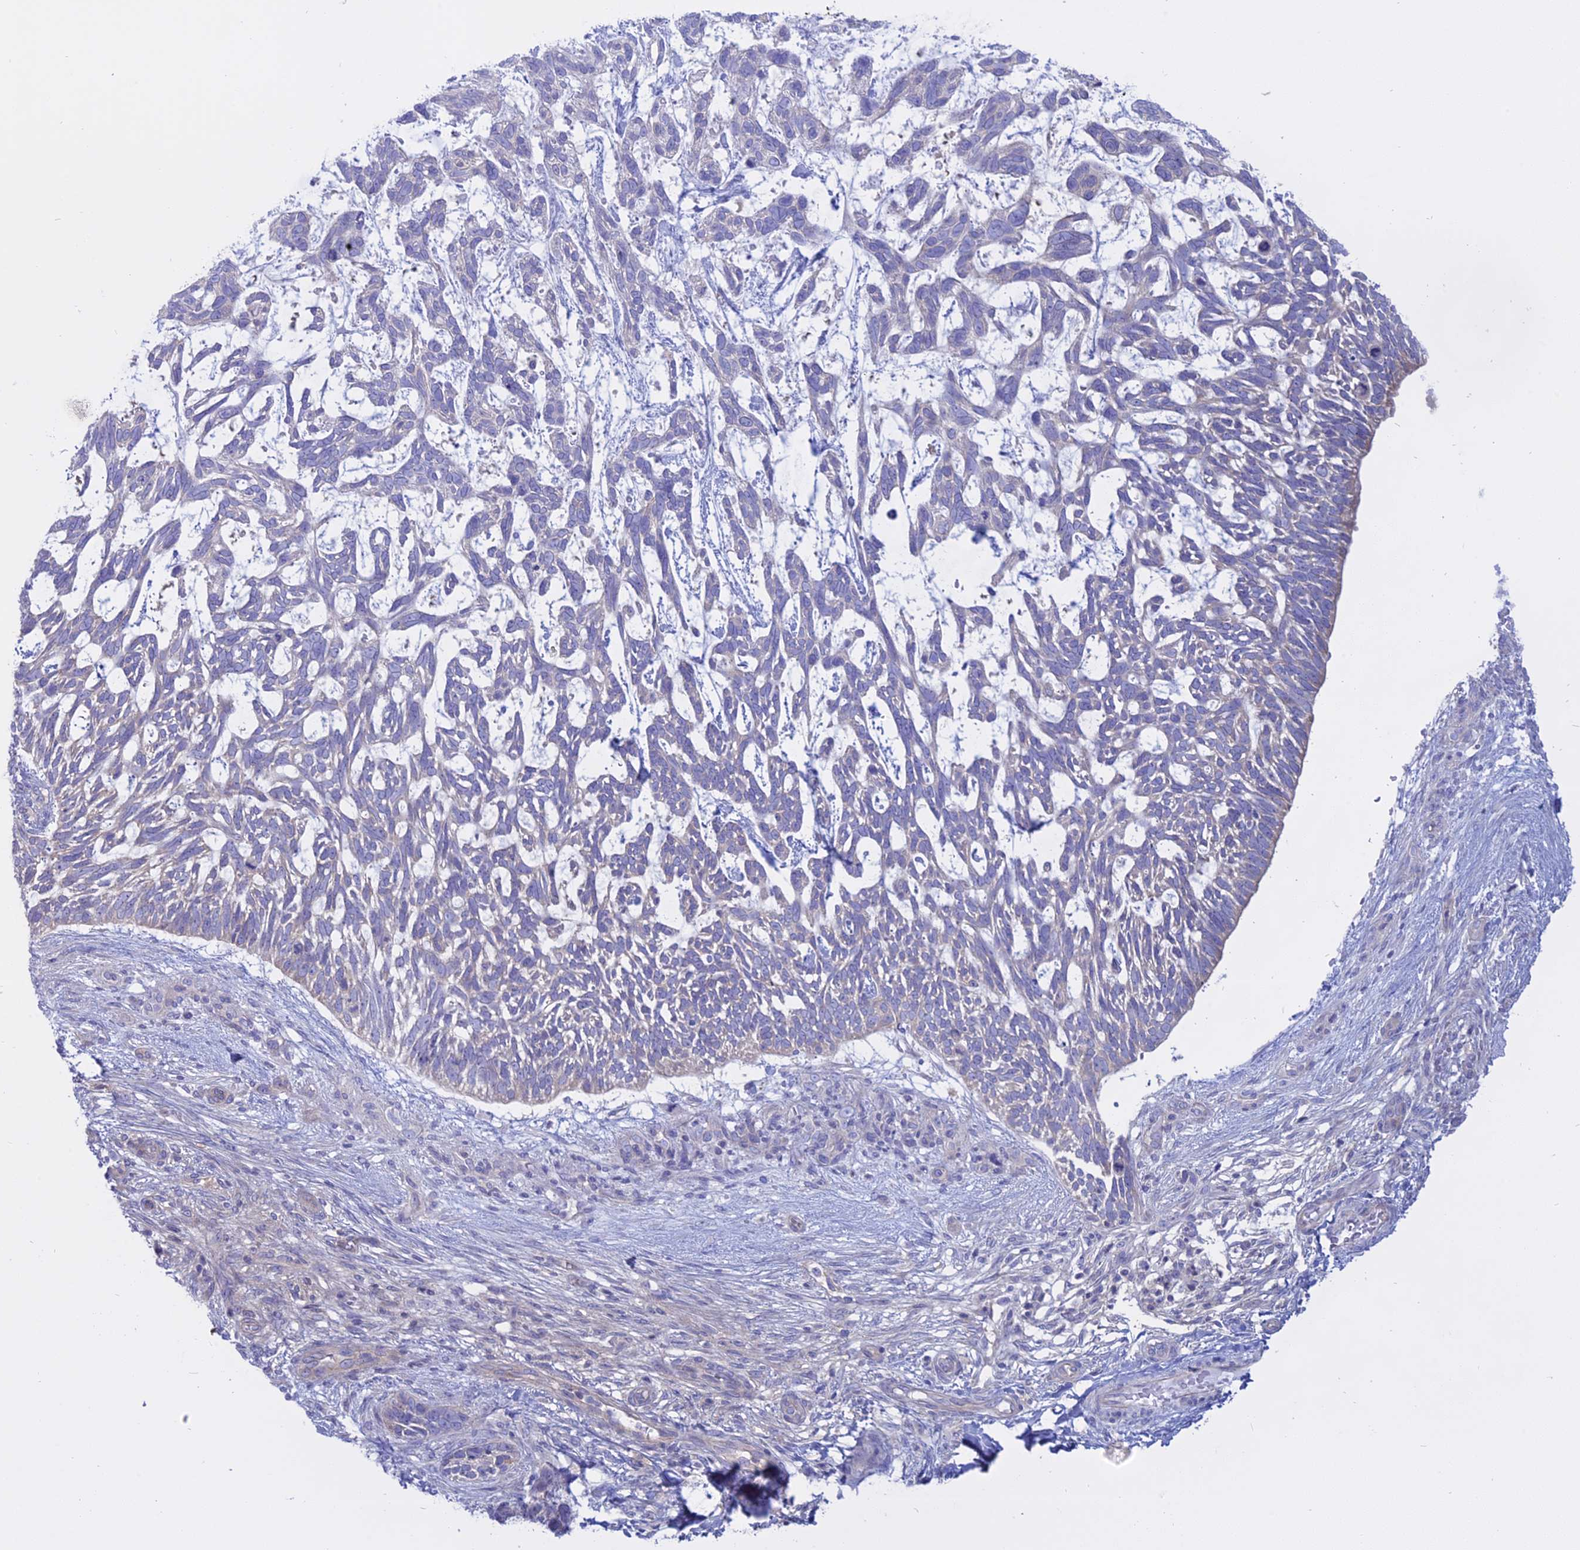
{"staining": {"intensity": "negative", "quantity": "none", "location": "none"}, "tissue": "skin cancer", "cell_type": "Tumor cells", "image_type": "cancer", "snomed": [{"axis": "morphology", "description": "Basal cell carcinoma"}, {"axis": "topography", "description": "Skin"}], "caption": "A micrograph of human skin cancer is negative for staining in tumor cells. The staining is performed using DAB (3,3'-diaminobenzidine) brown chromogen with nuclei counter-stained in using hematoxylin.", "gene": "AHCYL1", "patient": {"sex": "male", "age": 88}}